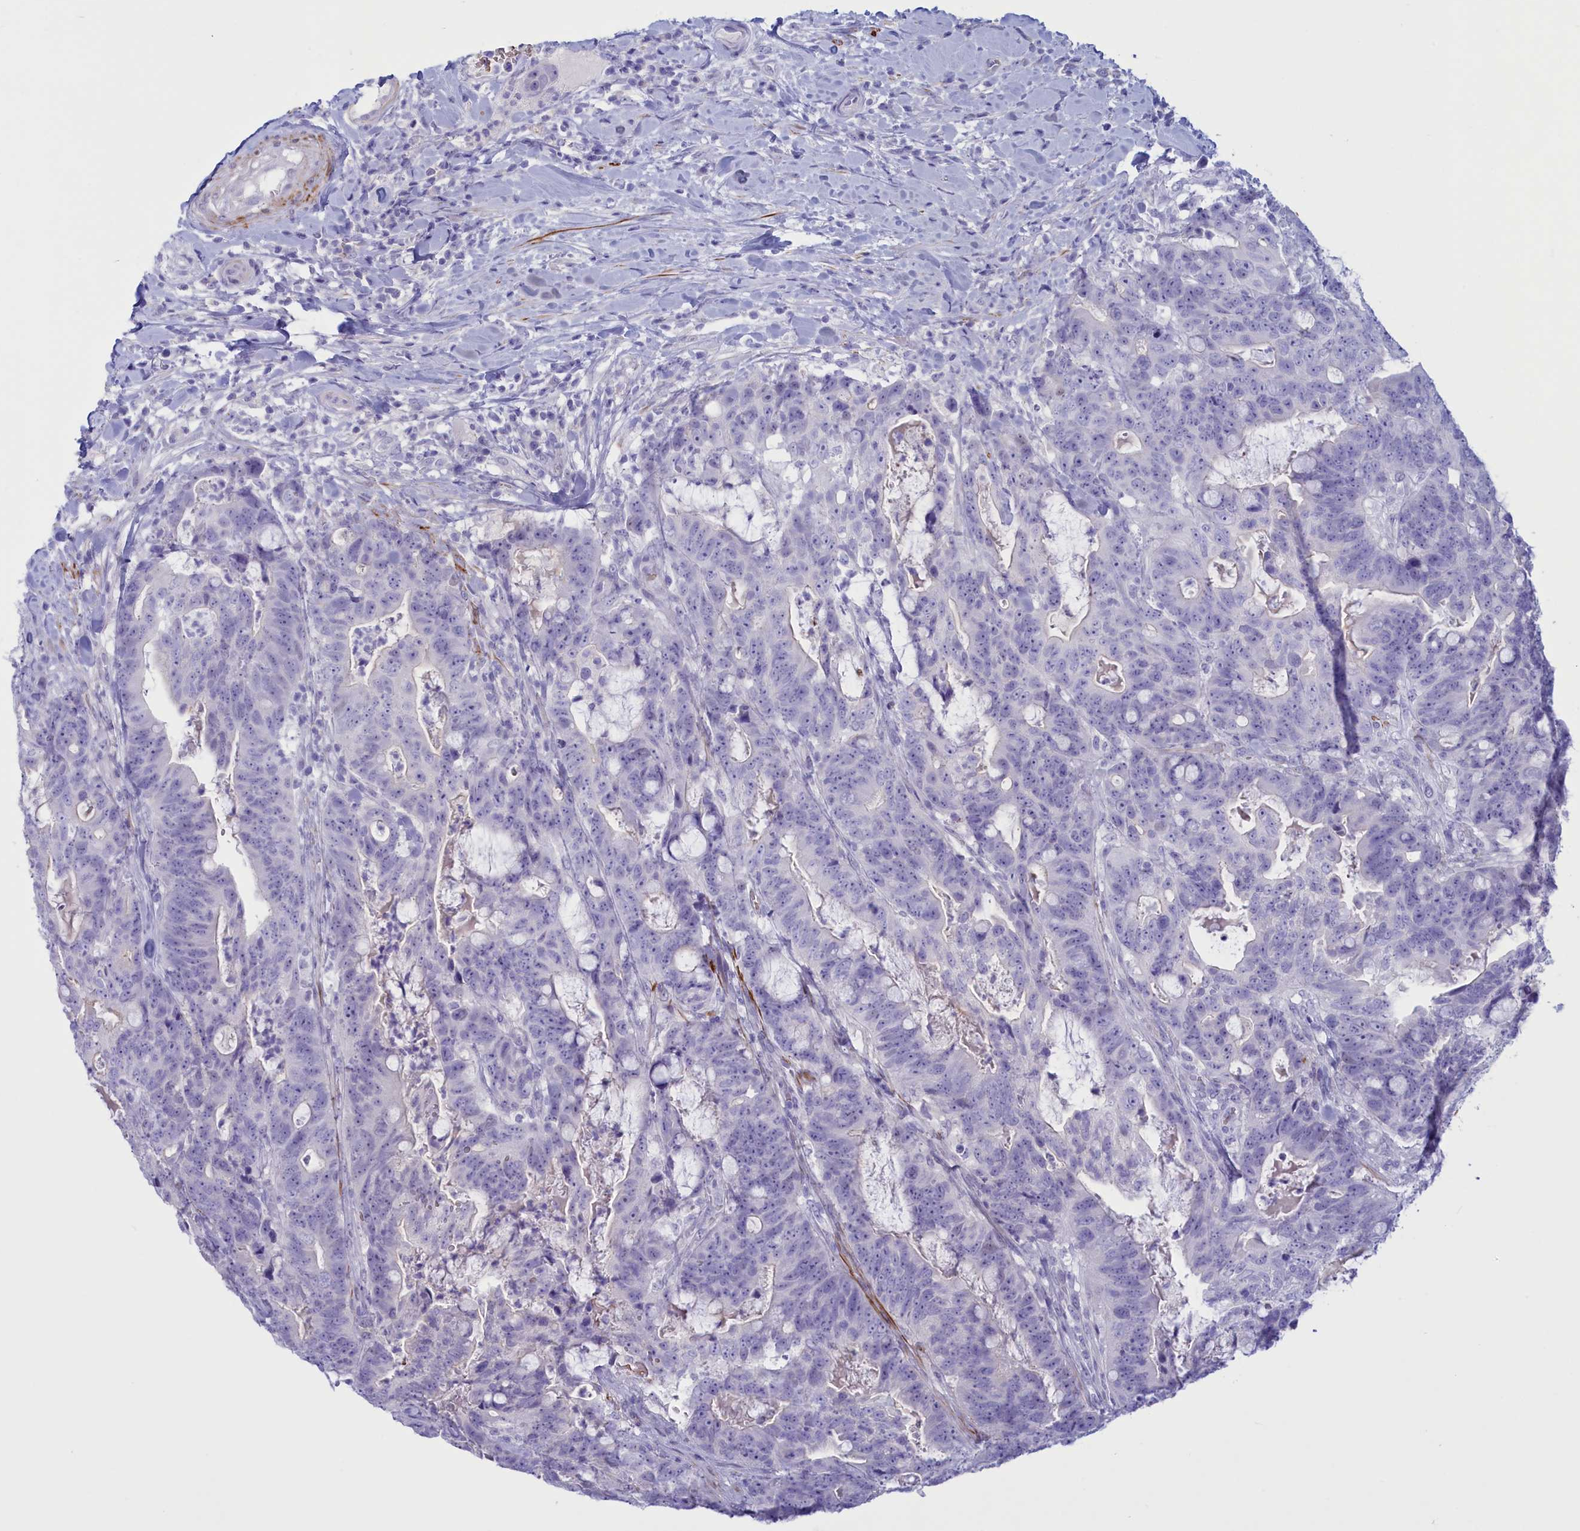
{"staining": {"intensity": "negative", "quantity": "none", "location": "none"}, "tissue": "colorectal cancer", "cell_type": "Tumor cells", "image_type": "cancer", "snomed": [{"axis": "morphology", "description": "Adenocarcinoma, NOS"}, {"axis": "topography", "description": "Colon"}], "caption": "Protein analysis of colorectal cancer displays no significant staining in tumor cells.", "gene": "GAPDHS", "patient": {"sex": "female", "age": 82}}